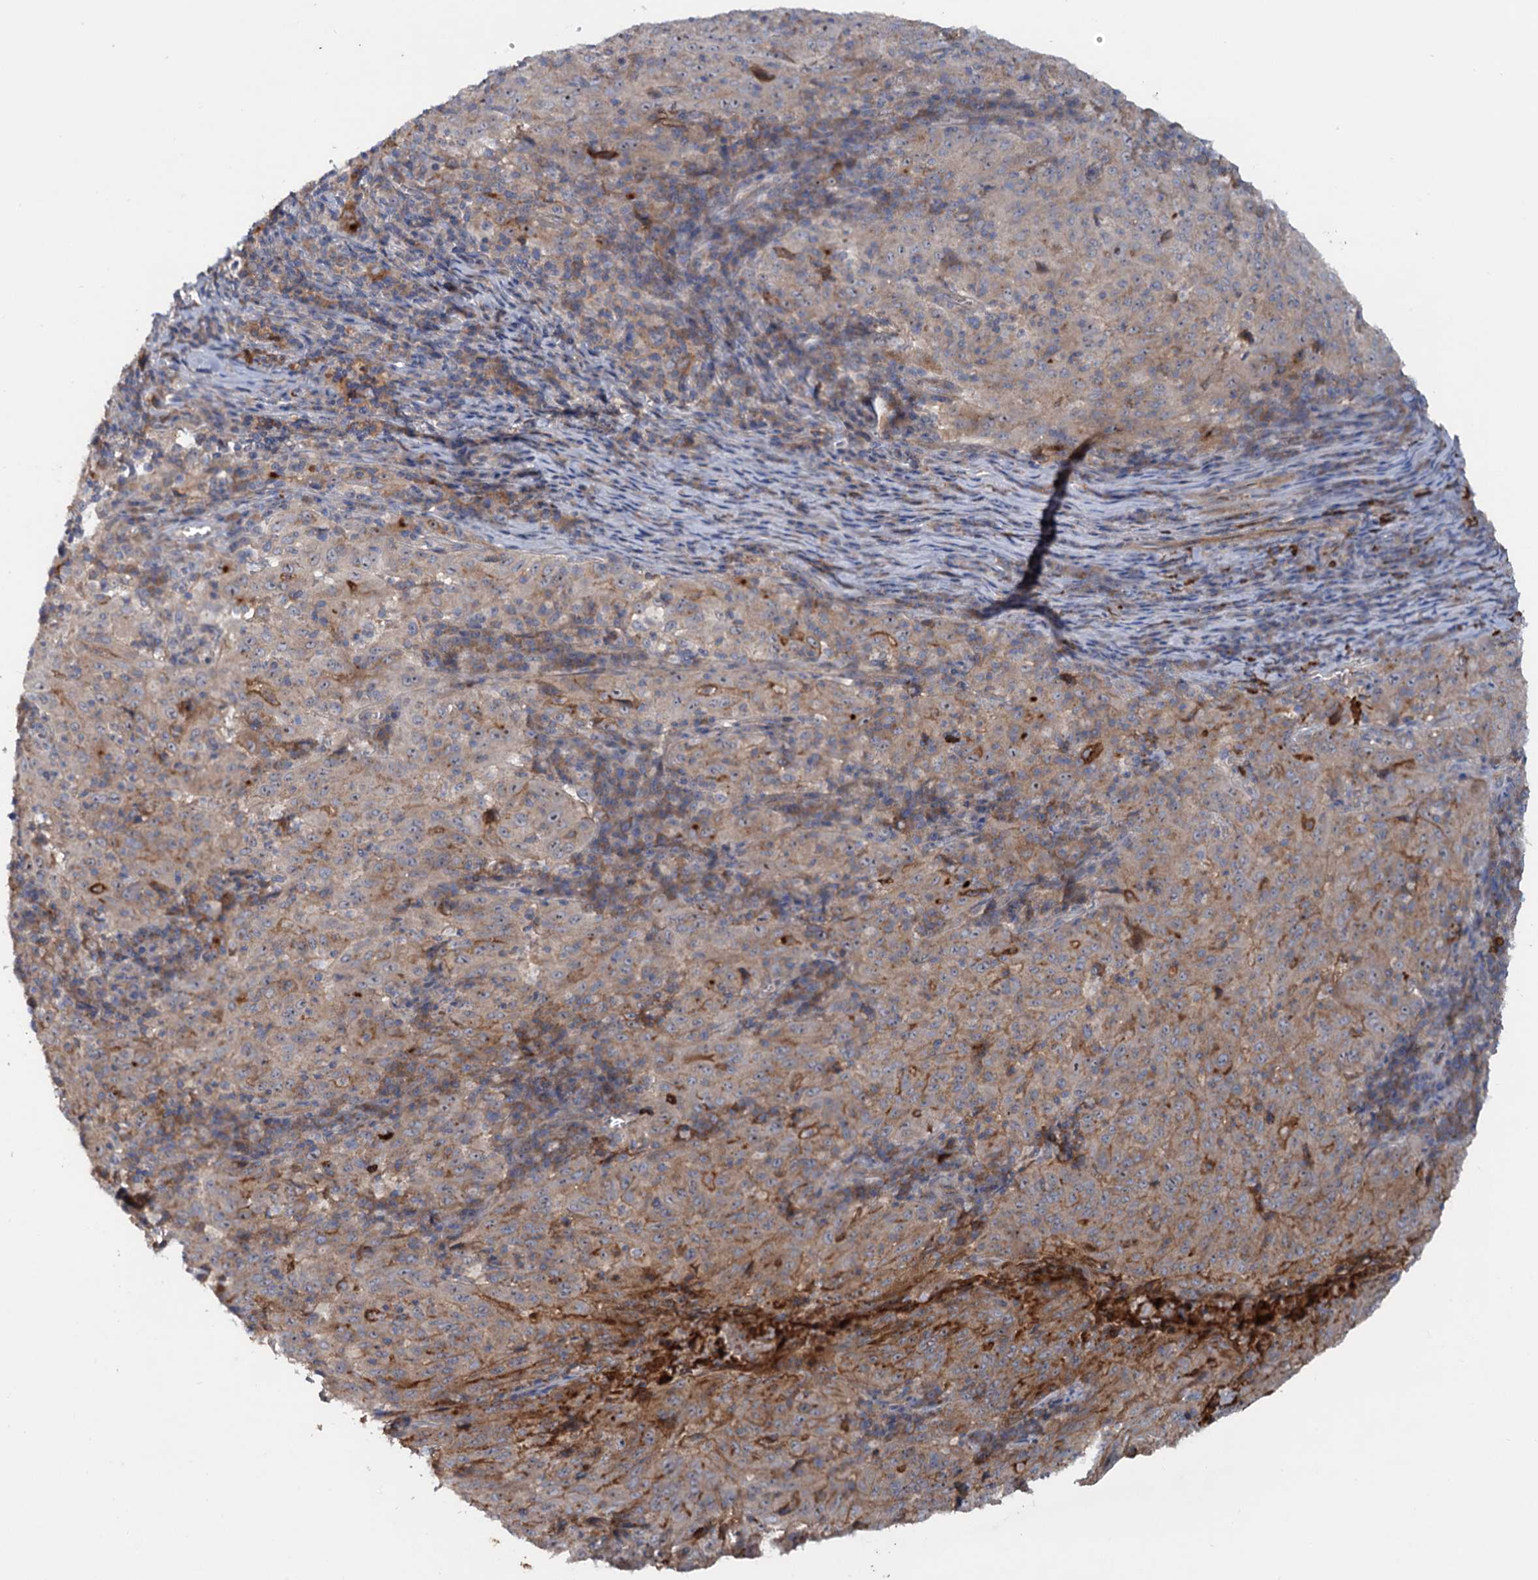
{"staining": {"intensity": "moderate", "quantity": ">75%", "location": "cytoplasmic/membranous"}, "tissue": "pancreatic cancer", "cell_type": "Tumor cells", "image_type": "cancer", "snomed": [{"axis": "morphology", "description": "Adenocarcinoma, NOS"}, {"axis": "topography", "description": "Pancreas"}], "caption": "A micrograph showing moderate cytoplasmic/membranous positivity in about >75% of tumor cells in pancreatic cancer, as visualized by brown immunohistochemical staining.", "gene": "CHRD", "patient": {"sex": "male", "age": 63}}